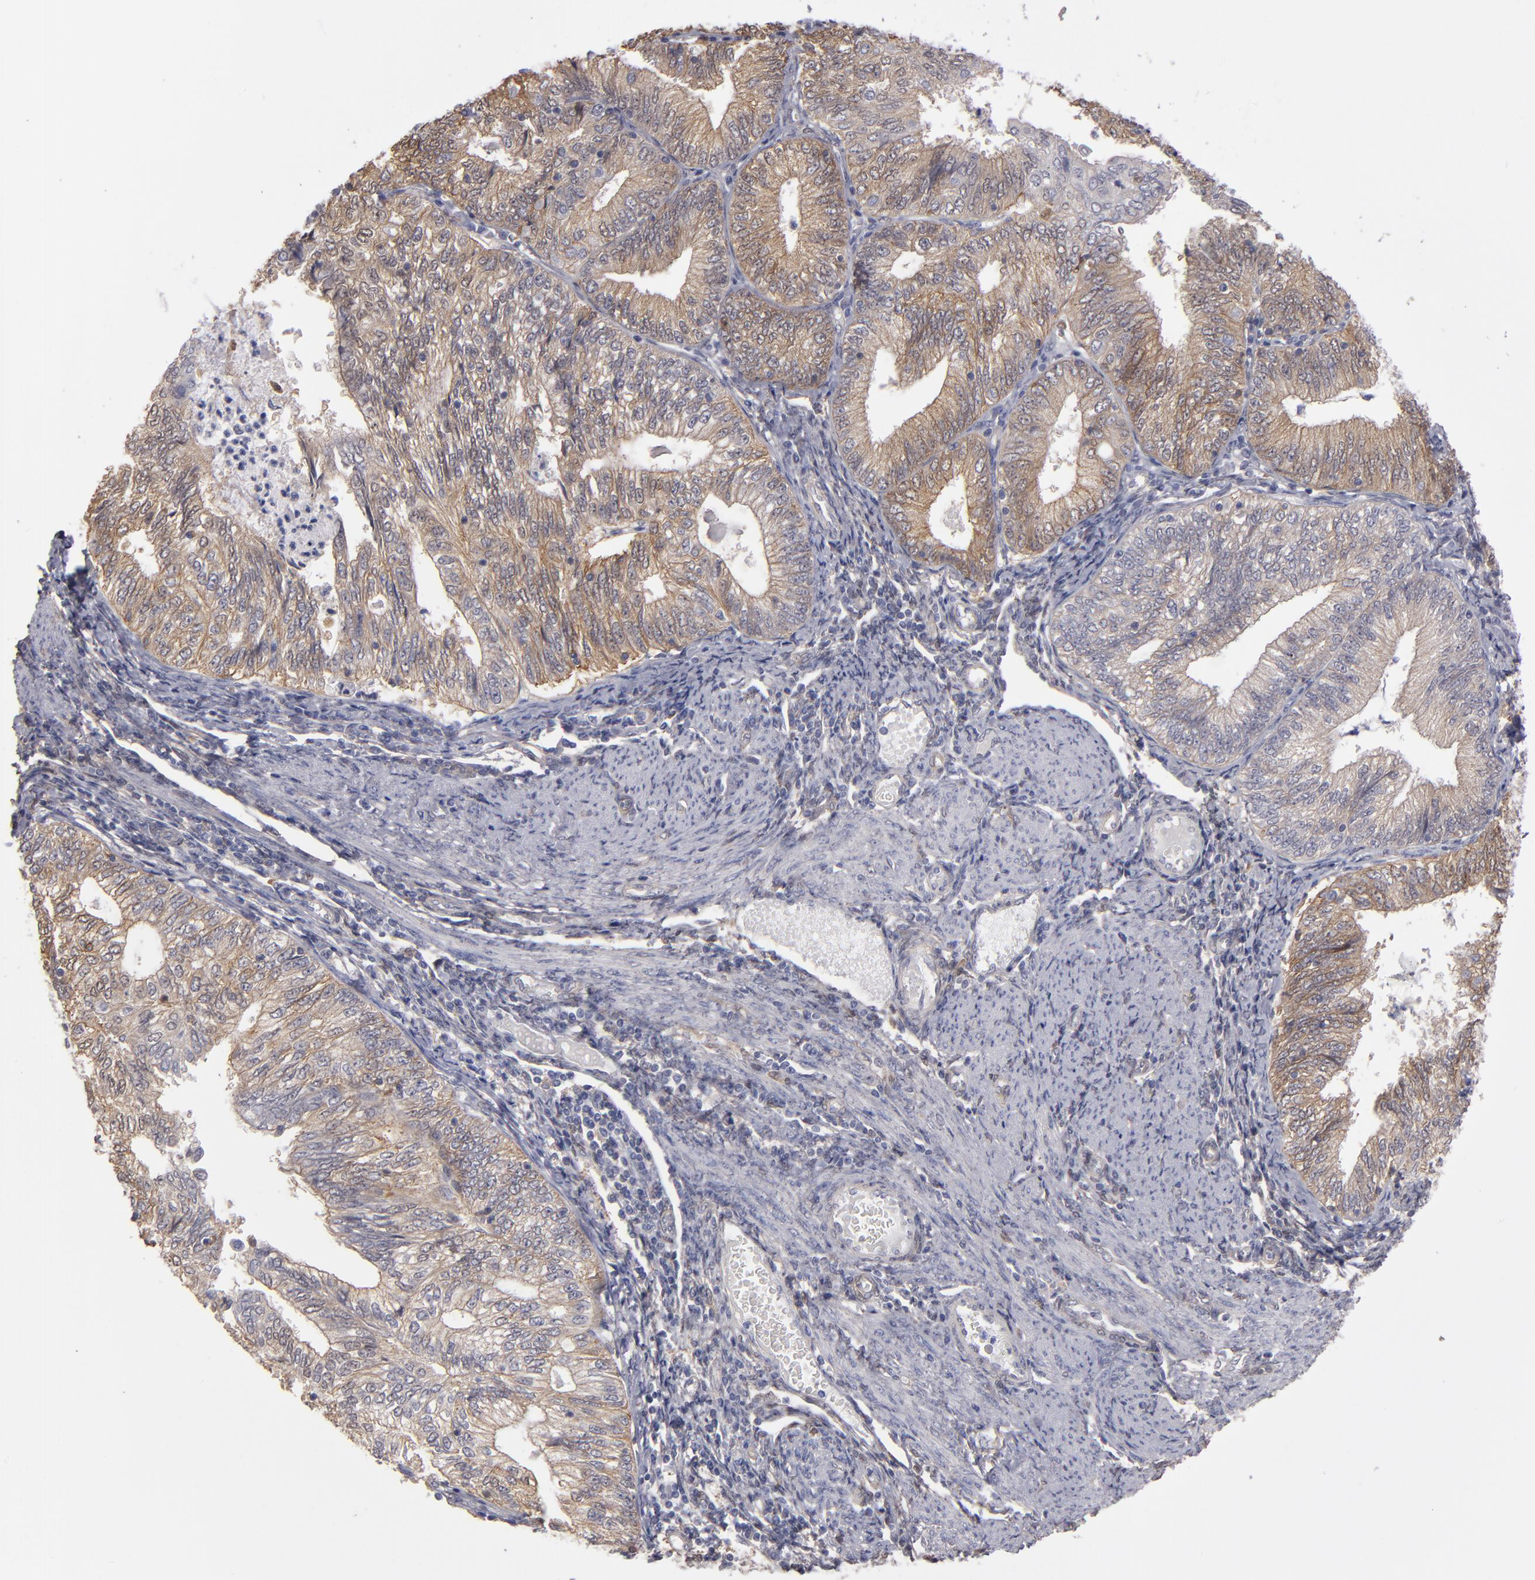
{"staining": {"intensity": "moderate", "quantity": ">75%", "location": "cytoplasmic/membranous"}, "tissue": "endometrial cancer", "cell_type": "Tumor cells", "image_type": "cancer", "snomed": [{"axis": "morphology", "description": "Adenocarcinoma, NOS"}, {"axis": "topography", "description": "Endometrium"}], "caption": "An immunohistochemistry histopathology image of neoplastic tissue is shown. Protein staining in brown shows moderate cytoplasmic/membranous positivity in adenocarcinoma (endometrial) within tumor cells.", "gene": "NDRG2", "patient": {"sex": "female", "age": 69}}